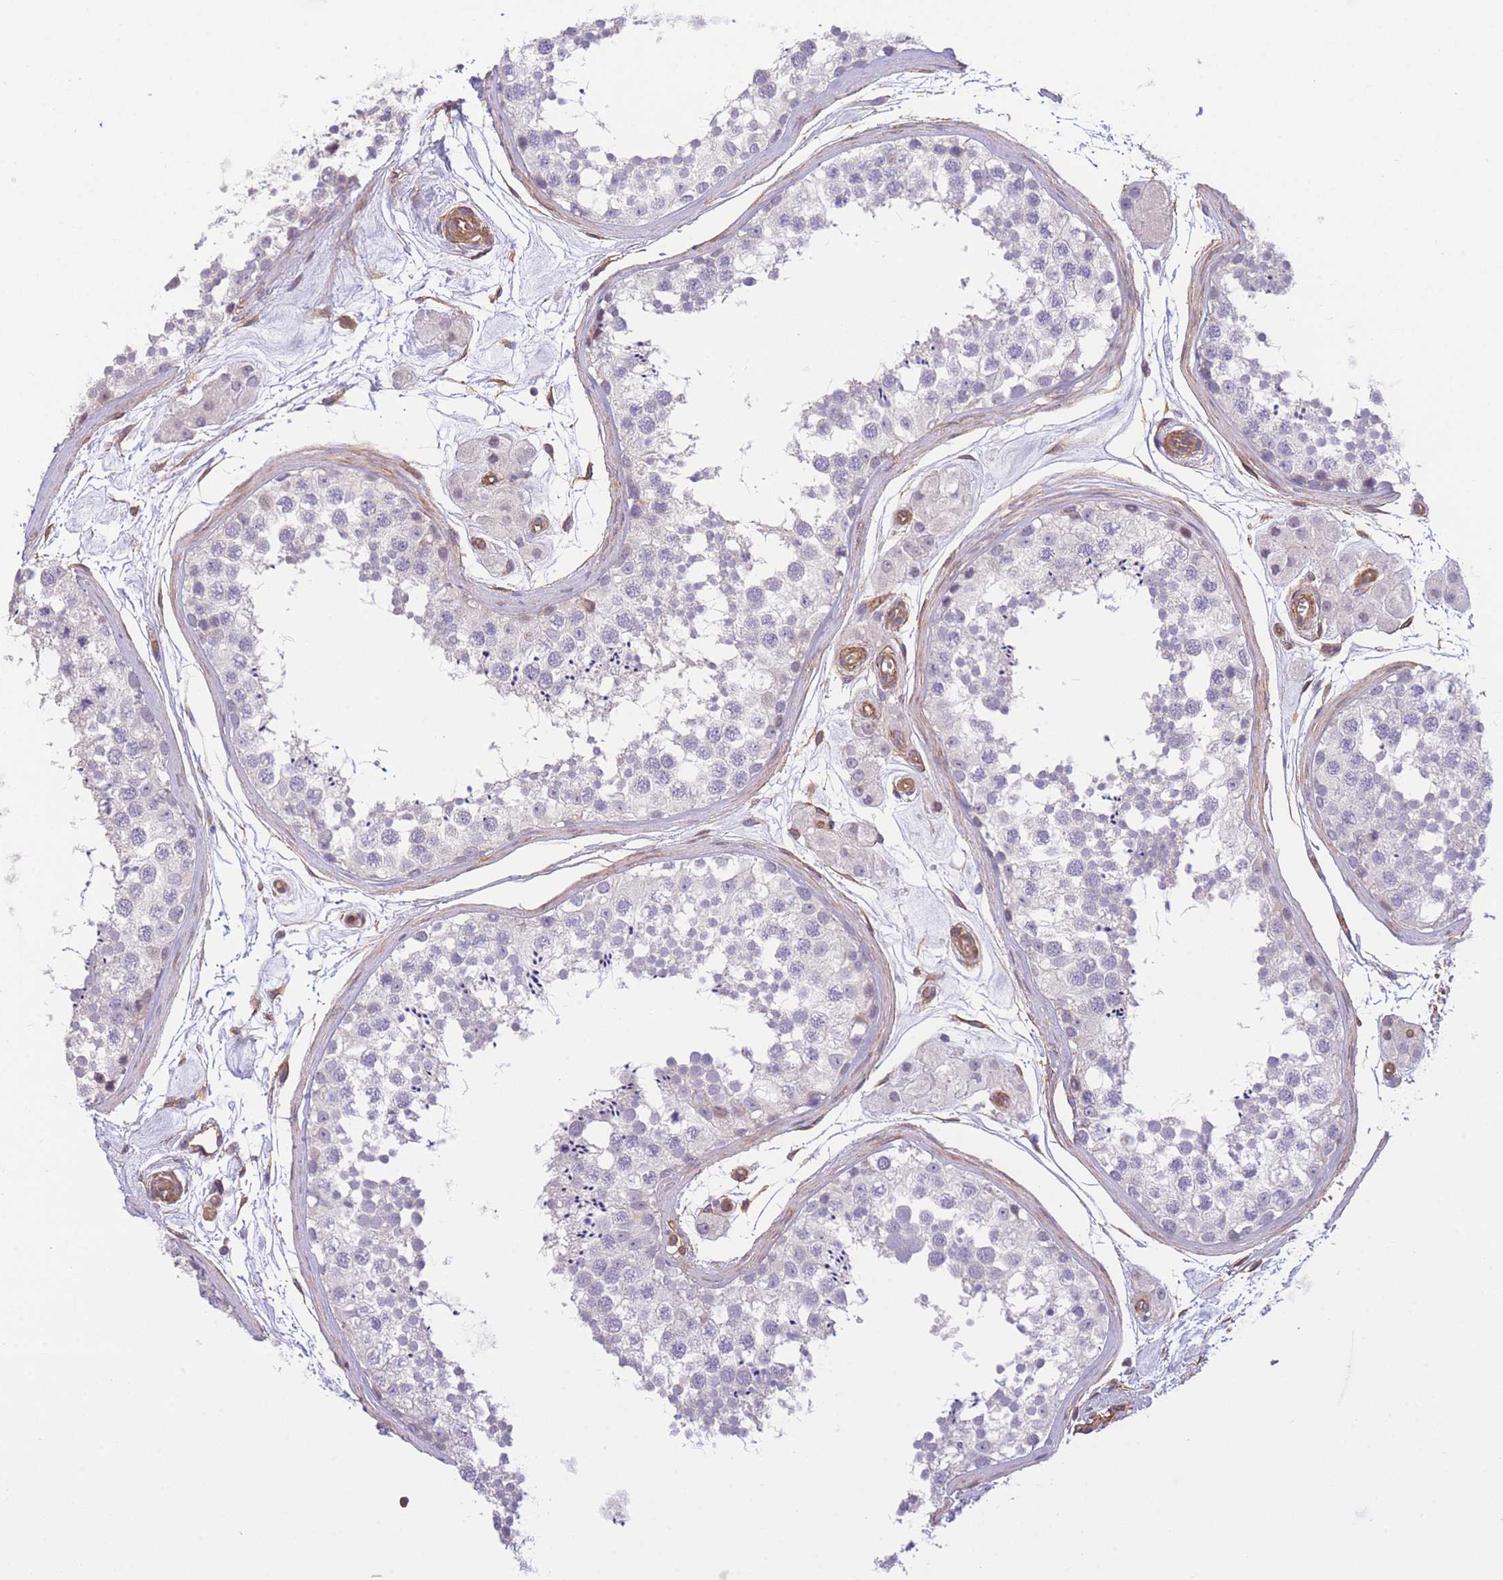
{"staining": {"intensity": "negative", "quantity": "none", "location": "none"}, "tissue": "testis", "cell_type": "Cells in seminiferous ducts", "image_type": "normal", "snomed": [{"axis": "morphology", "description": "Normal tissue, NOS"}, {"axis": "topography", "description": "Testis"}], "caption": "High power microscopy histopathology image of an immunohistochemistry (IHC) image of benign testis, revealing no significant expression in cells in seminiferous ducts.", "gene": "CDC25B", "patient": {"sex": "male", "age": 56}}